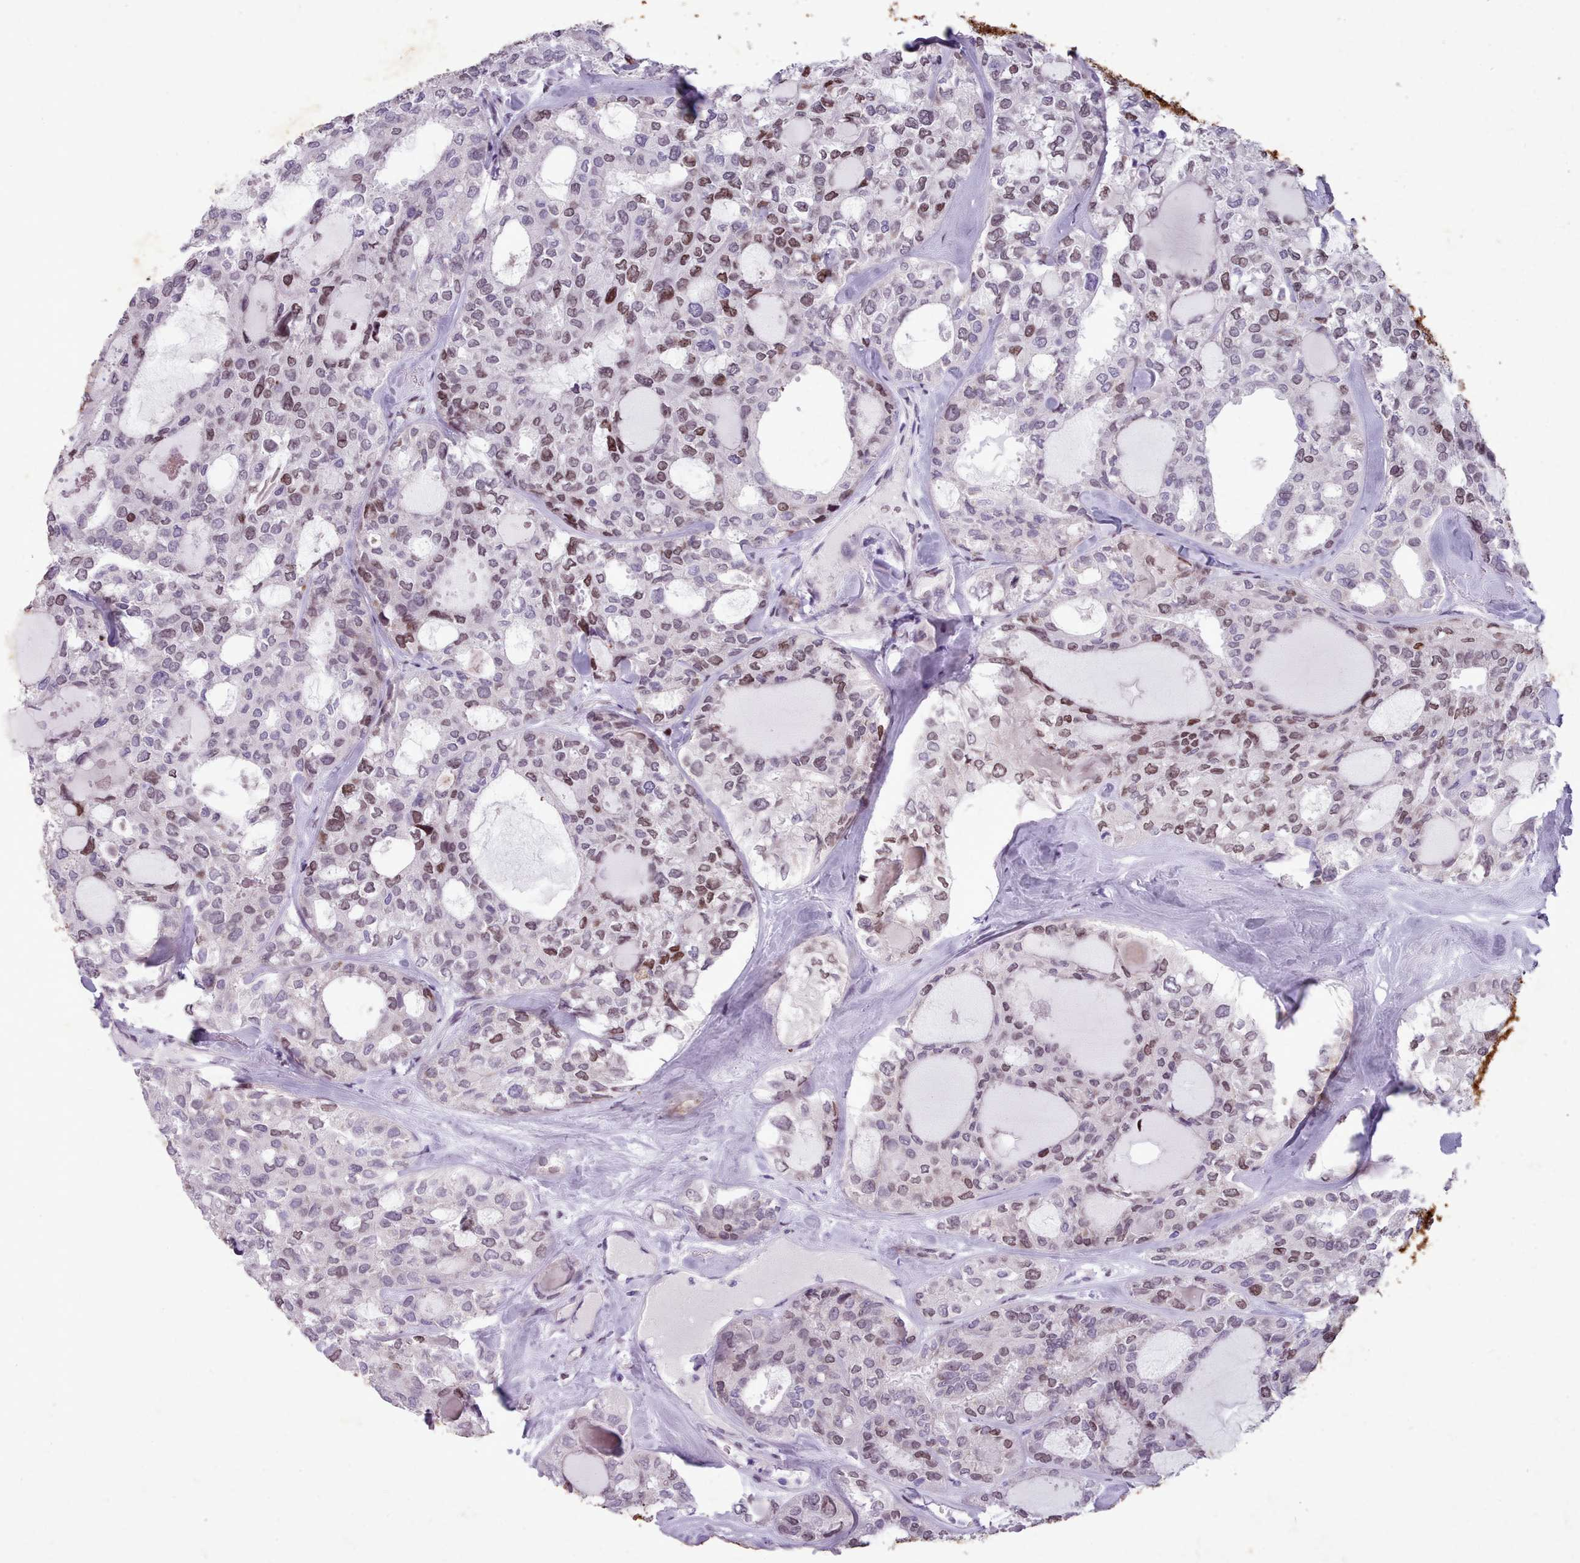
{"staining": {"intensity": "moderate", "quantity": "25%-75%", "location": "nuclear"}, "tissue": "thyroid cancer", "cell_type": "Tumor cells", "image_type": "cancer", "snomed": [{"axis": "morphology", "description": "Follicular adenoma carcinoma, NOS"}, {"axis": "topography", "description": "Thyroid gland"}], "caption": "Follicular adenoma carcinoma (thyroid) stained with DAB (3,3'-diaminobenzidine) immunohistochemistry (IHC) reveals medium levels of moderate nuclear staining in about 25%-75% of tumor cells. The staining is performed using DAB brown chromogen to label protein expression. The nuclei are counter-stained blue using hematoxylin.", "gene": "KCNT2", "patient": {"sex": "male", "age": 75}}